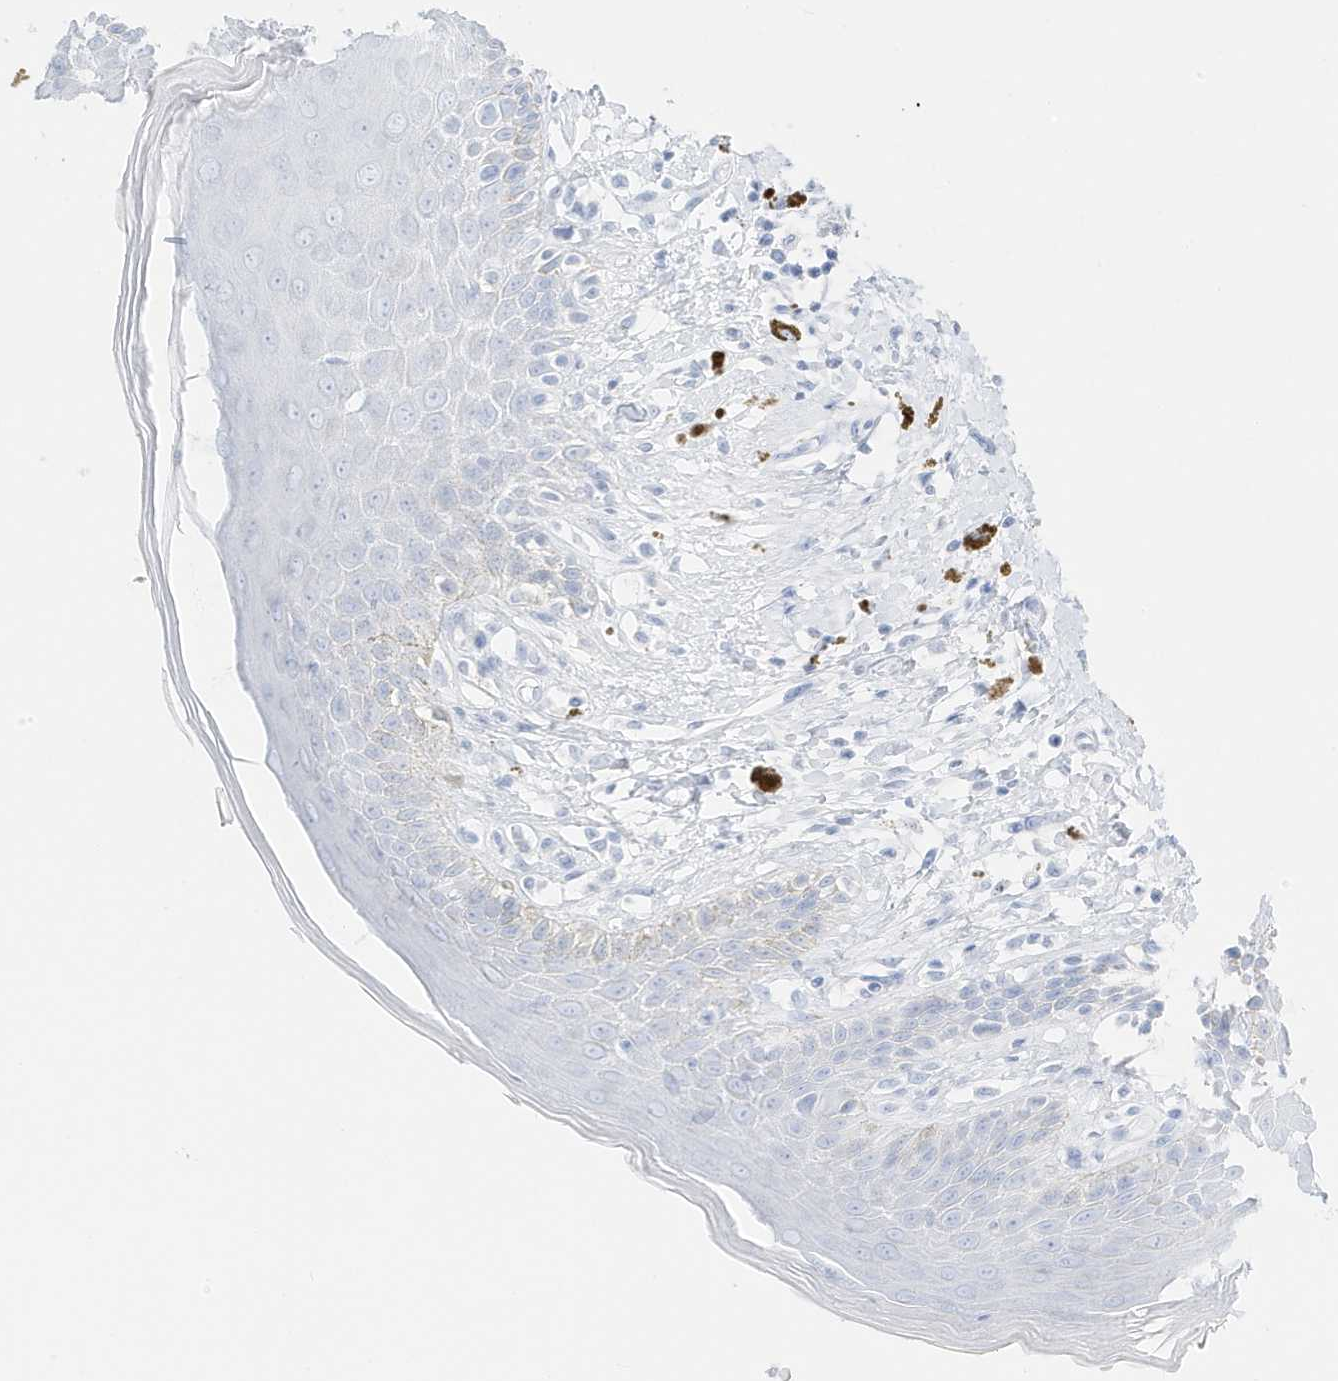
{"staining": {"intensity": "moderate", "quantity": "<25%", "location": "cytoplasmic/membranous"}, "tissue": "skin", "cell_type": "Epidermal cells", "image_type": "normal", "snomed": [{"axis": "morphology", "description": "Normal tissue, NOS"}, {"axis": "topography", "description": "Anal"}], "caption": "Moderate cytoplasmic/membranous staining for a protein is seen in approximately <25% of epidermal cells of unremarkable skin using immunohistochemistry (IHC).", "gene": "SLC22A13", "patient": {"sex": "female", "age": 78}}